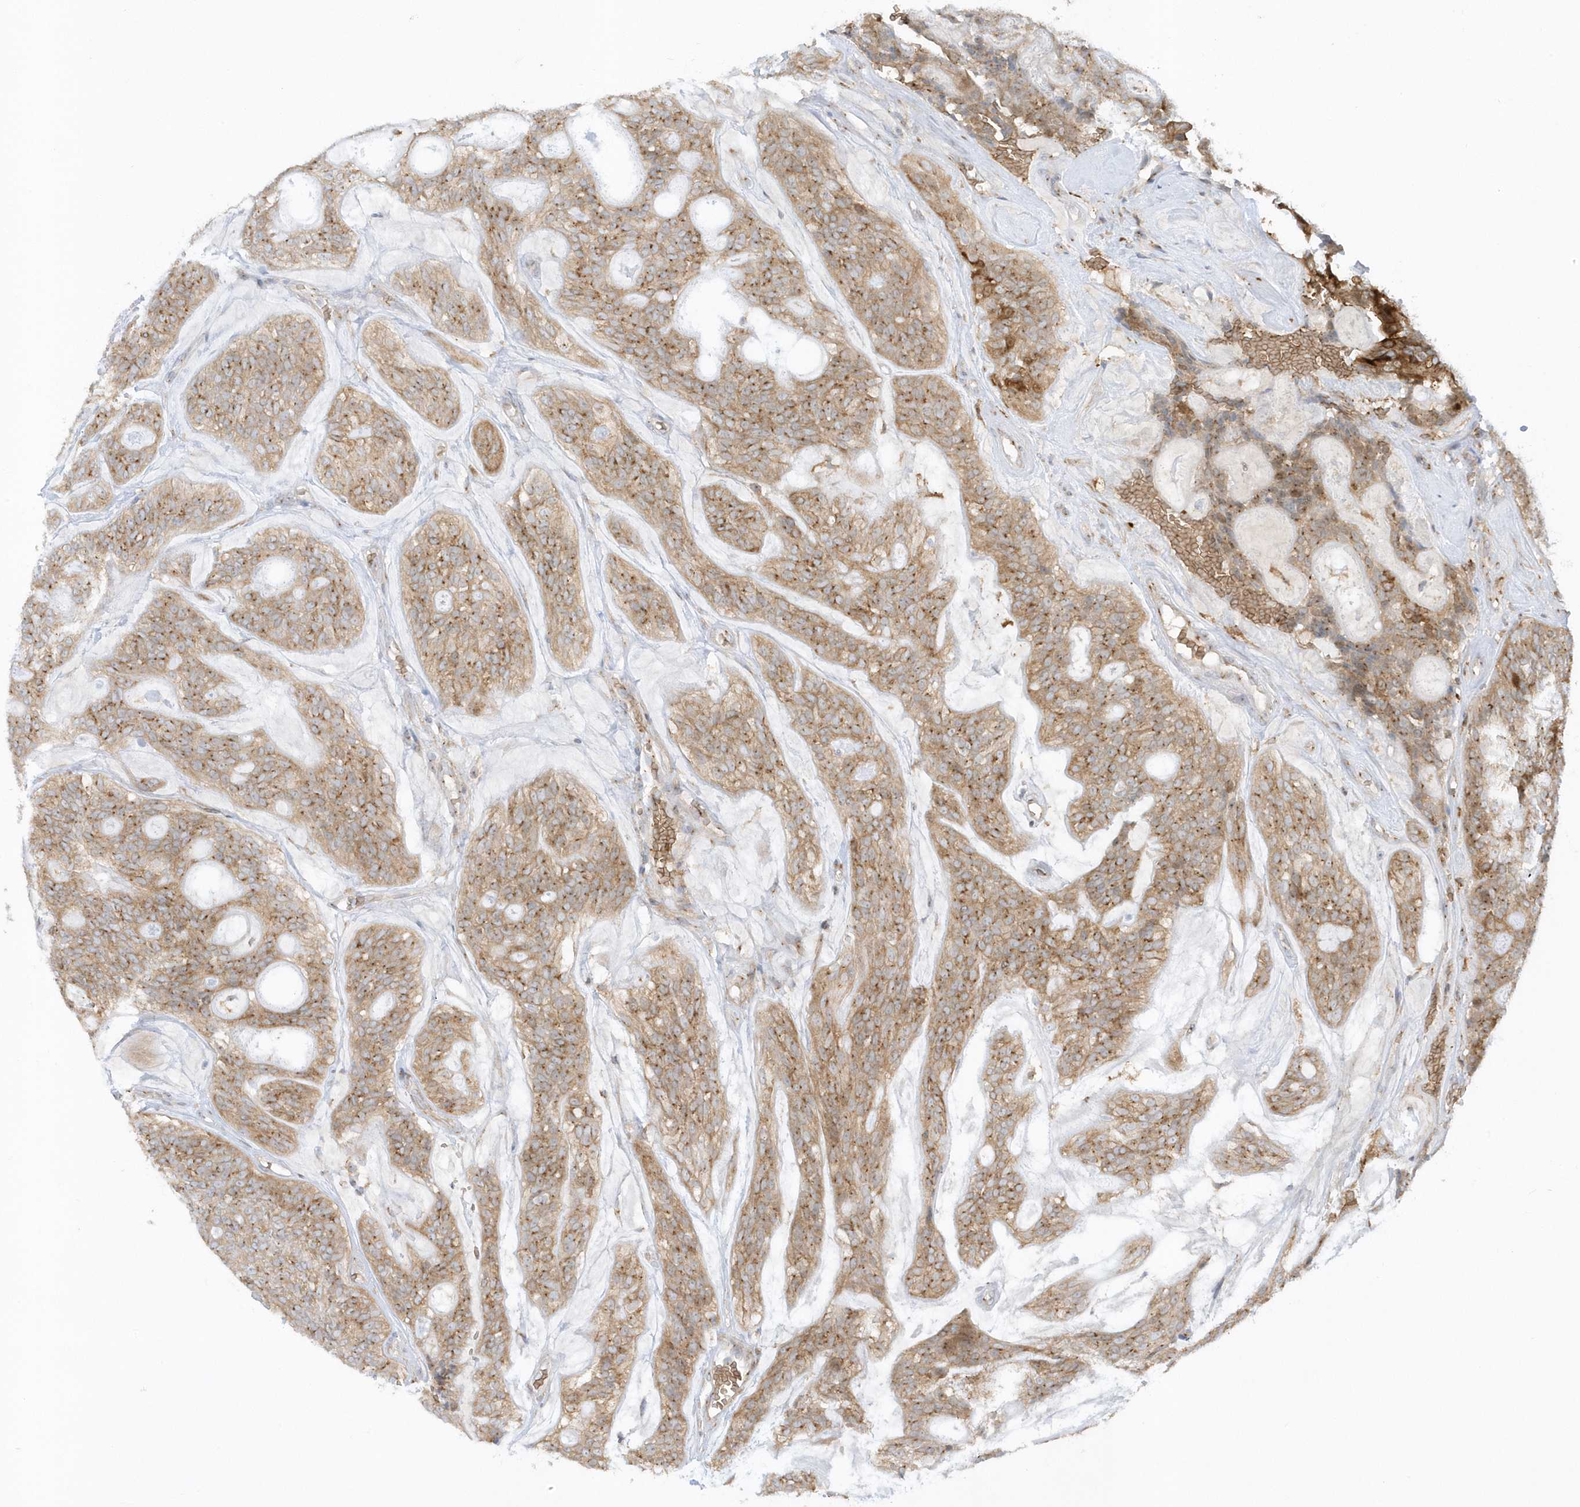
{"staining": {"intensity": "moderate", "quantity": ">75%", "location": "cytoplasmic/membranous"}, "tissue": "head and neck cancer", "cell_type": "Tumor cells", "image_type": "cancer", "snomed": [{"axis": "morphology", "description": "Adenocarcinoma, NOS"}, {"axis": "topography", "description": "Head-Neck"}], "caption": "High-power microscopy captured an IHC image of head and neck cancer, revealing moderate cytoplasmic/membranous expression in about >75% of tumor cells.", "gene": "RPP40", "patient": {"sex": "male", "age": 66}}